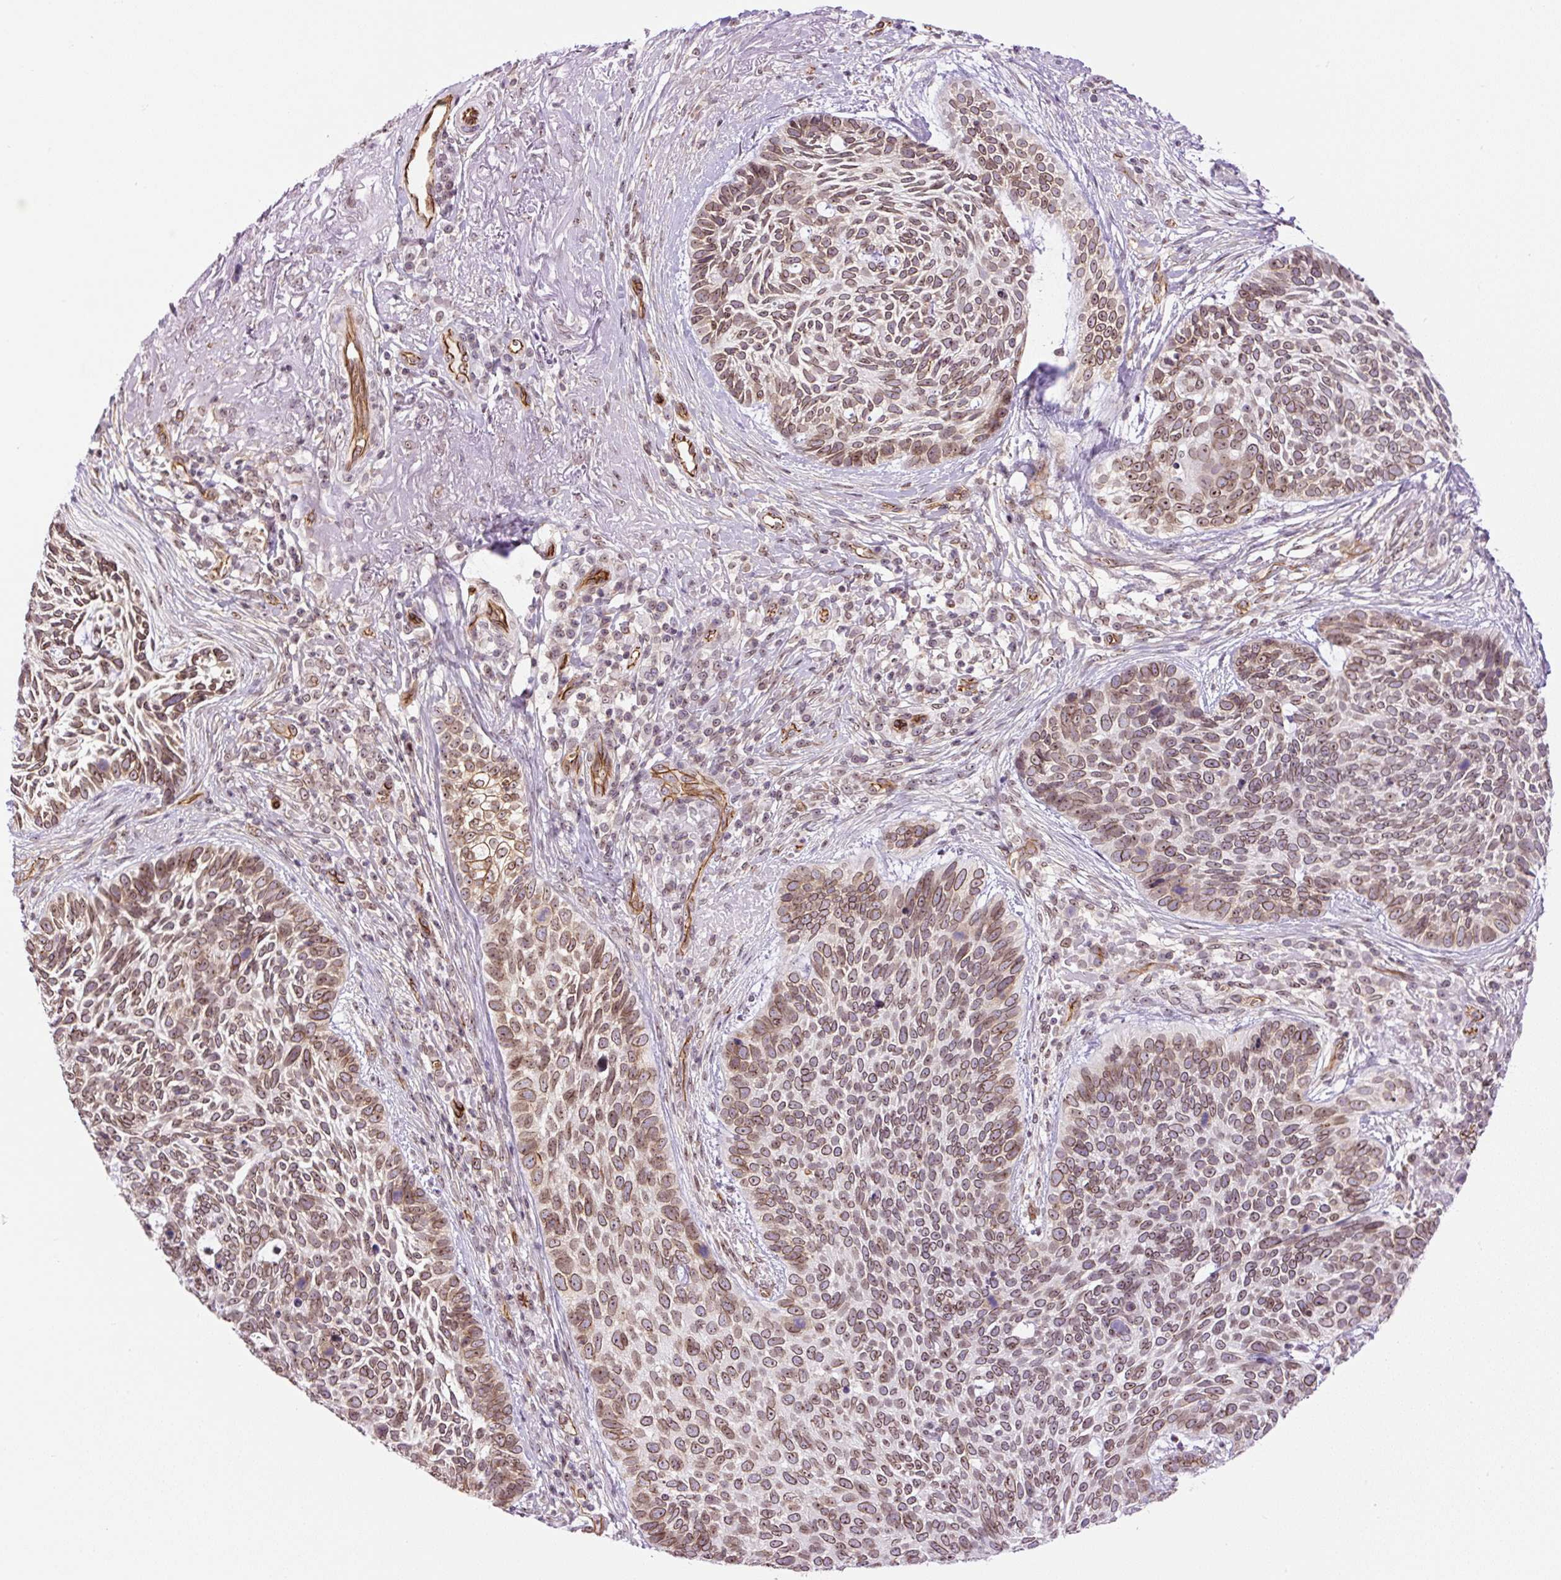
{"staining": {"intensity": "moderate", "quantity": ">75%", "location": "cytoplasmic/membranous,nuclear"}, "tissue": "skin cancer", "cell_type": "Tumor cells", "image_type": "cancer", "snomed": [{"axis": "morphology", "description": "Basal cell carcinoma"}, {"axis": "topography", "description": "Skin"}, {"axis": "topography", "description": "Skin of face"}], "caption": "This photomicrograph shows basal cell carcinoma (skin) stained with immunohistochemistry to label a protein in brown. The cytoplasmic/membranous and nuclear of tumor cells show moderate positivity for the protein. Nuclei are counter-stained blue.", "gene": "MYO5C", "patient": {"sex": "female", "age": 95}}